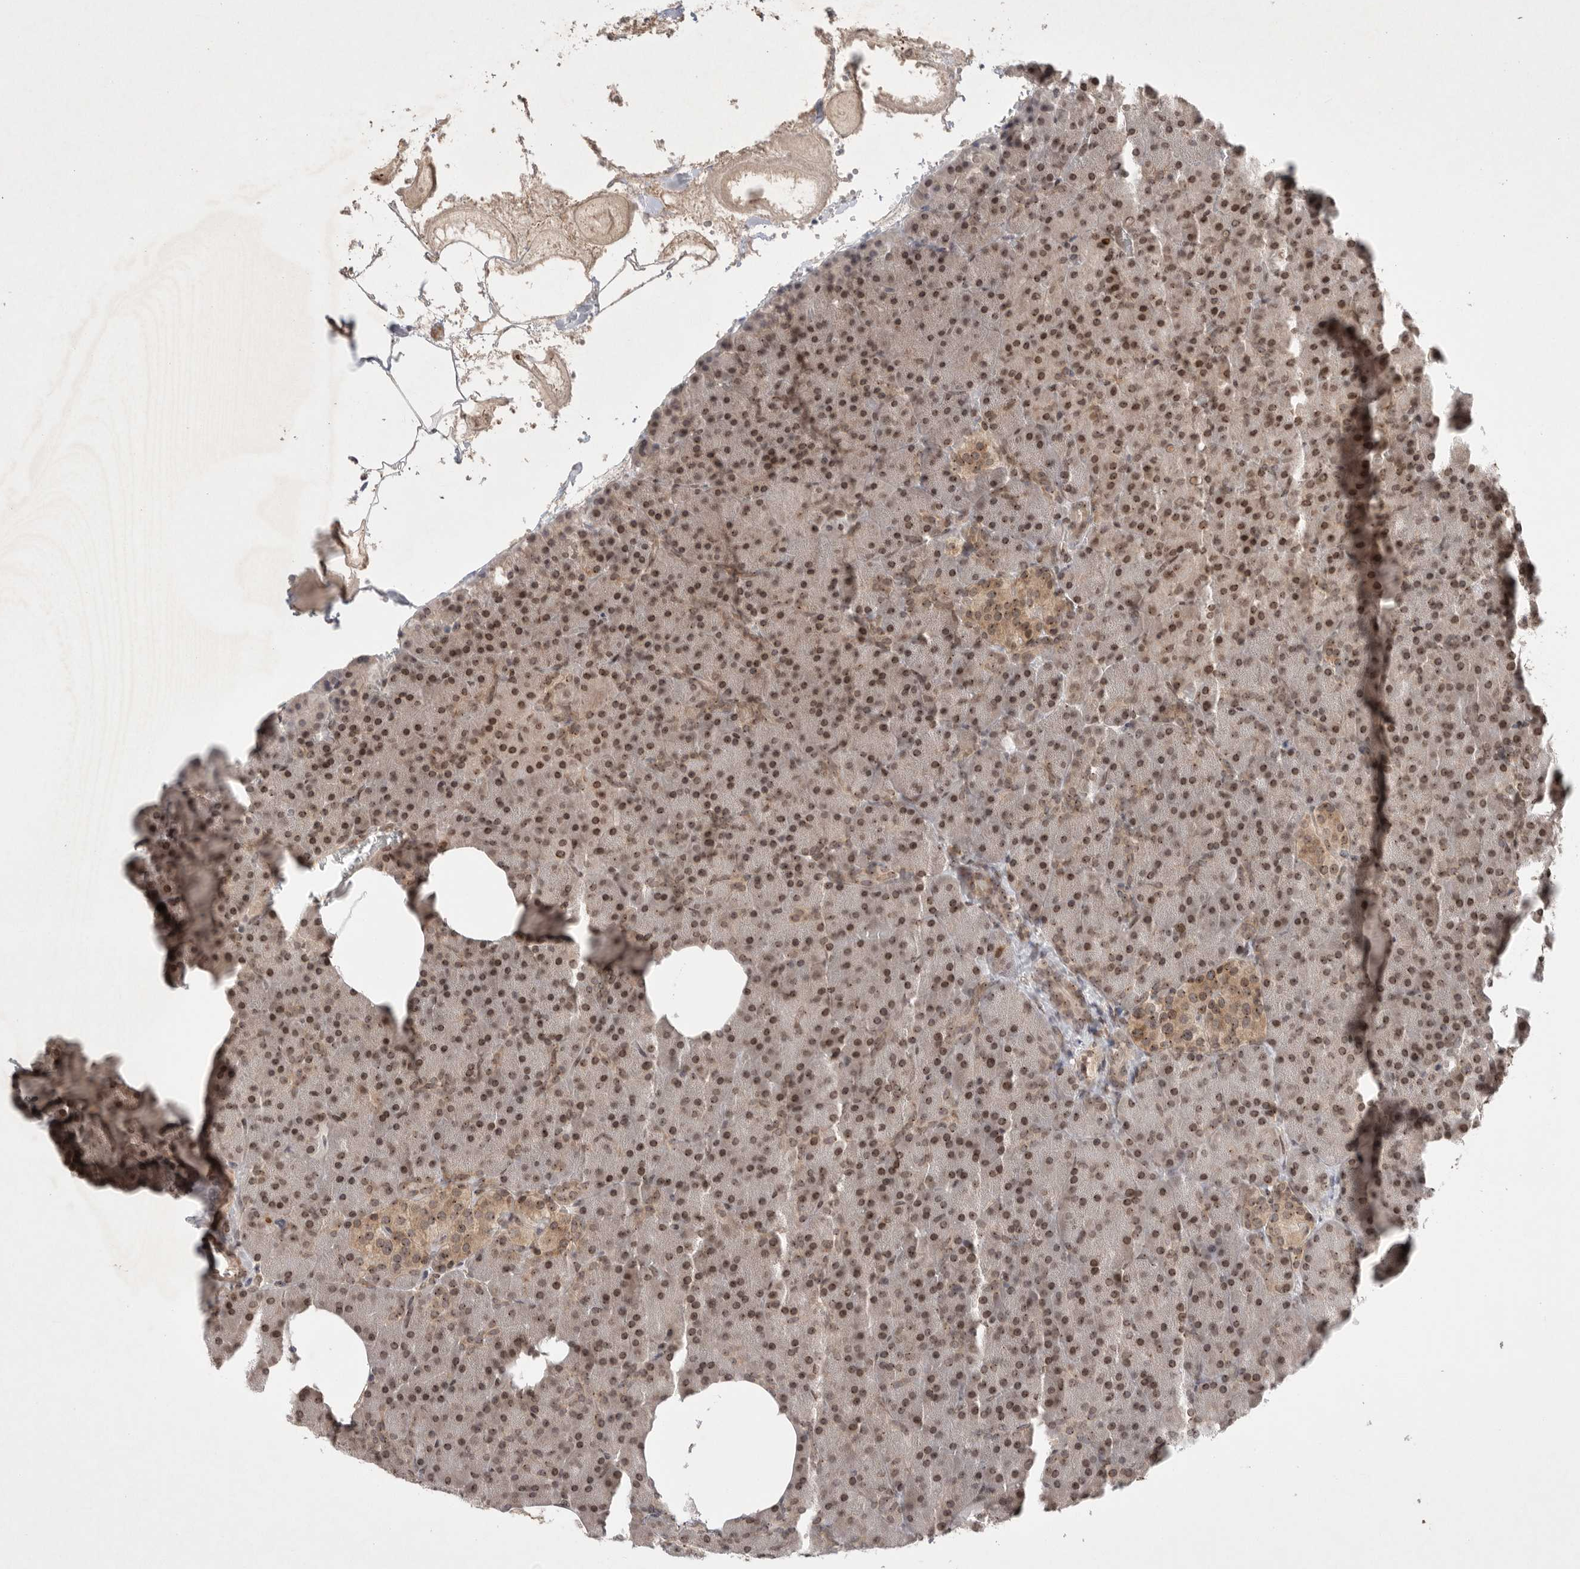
{"staining": {"intensity": "moderate", "quantity": ">75%", "location": "nuclear"}, "tissue": "pancreas", "cell_type": "Exocrine glandular cells", "image_type": "normal", "snomed": [{"axis": "morphology", "description": "Normal tissue, NOS"}, {"axis": "morphology", "description": "Carcinoid, malignant, NOS"}, {"axis": "topography", "description": "Pancreas"}], "caption": "Brown immunohistochemical staining in benign pancreas exhibits moderate nuclear staining in approximately >75% of exocrine glandular cells.", "gene": "LEMD3", "patient": {"sex": "female", "age": 35}}